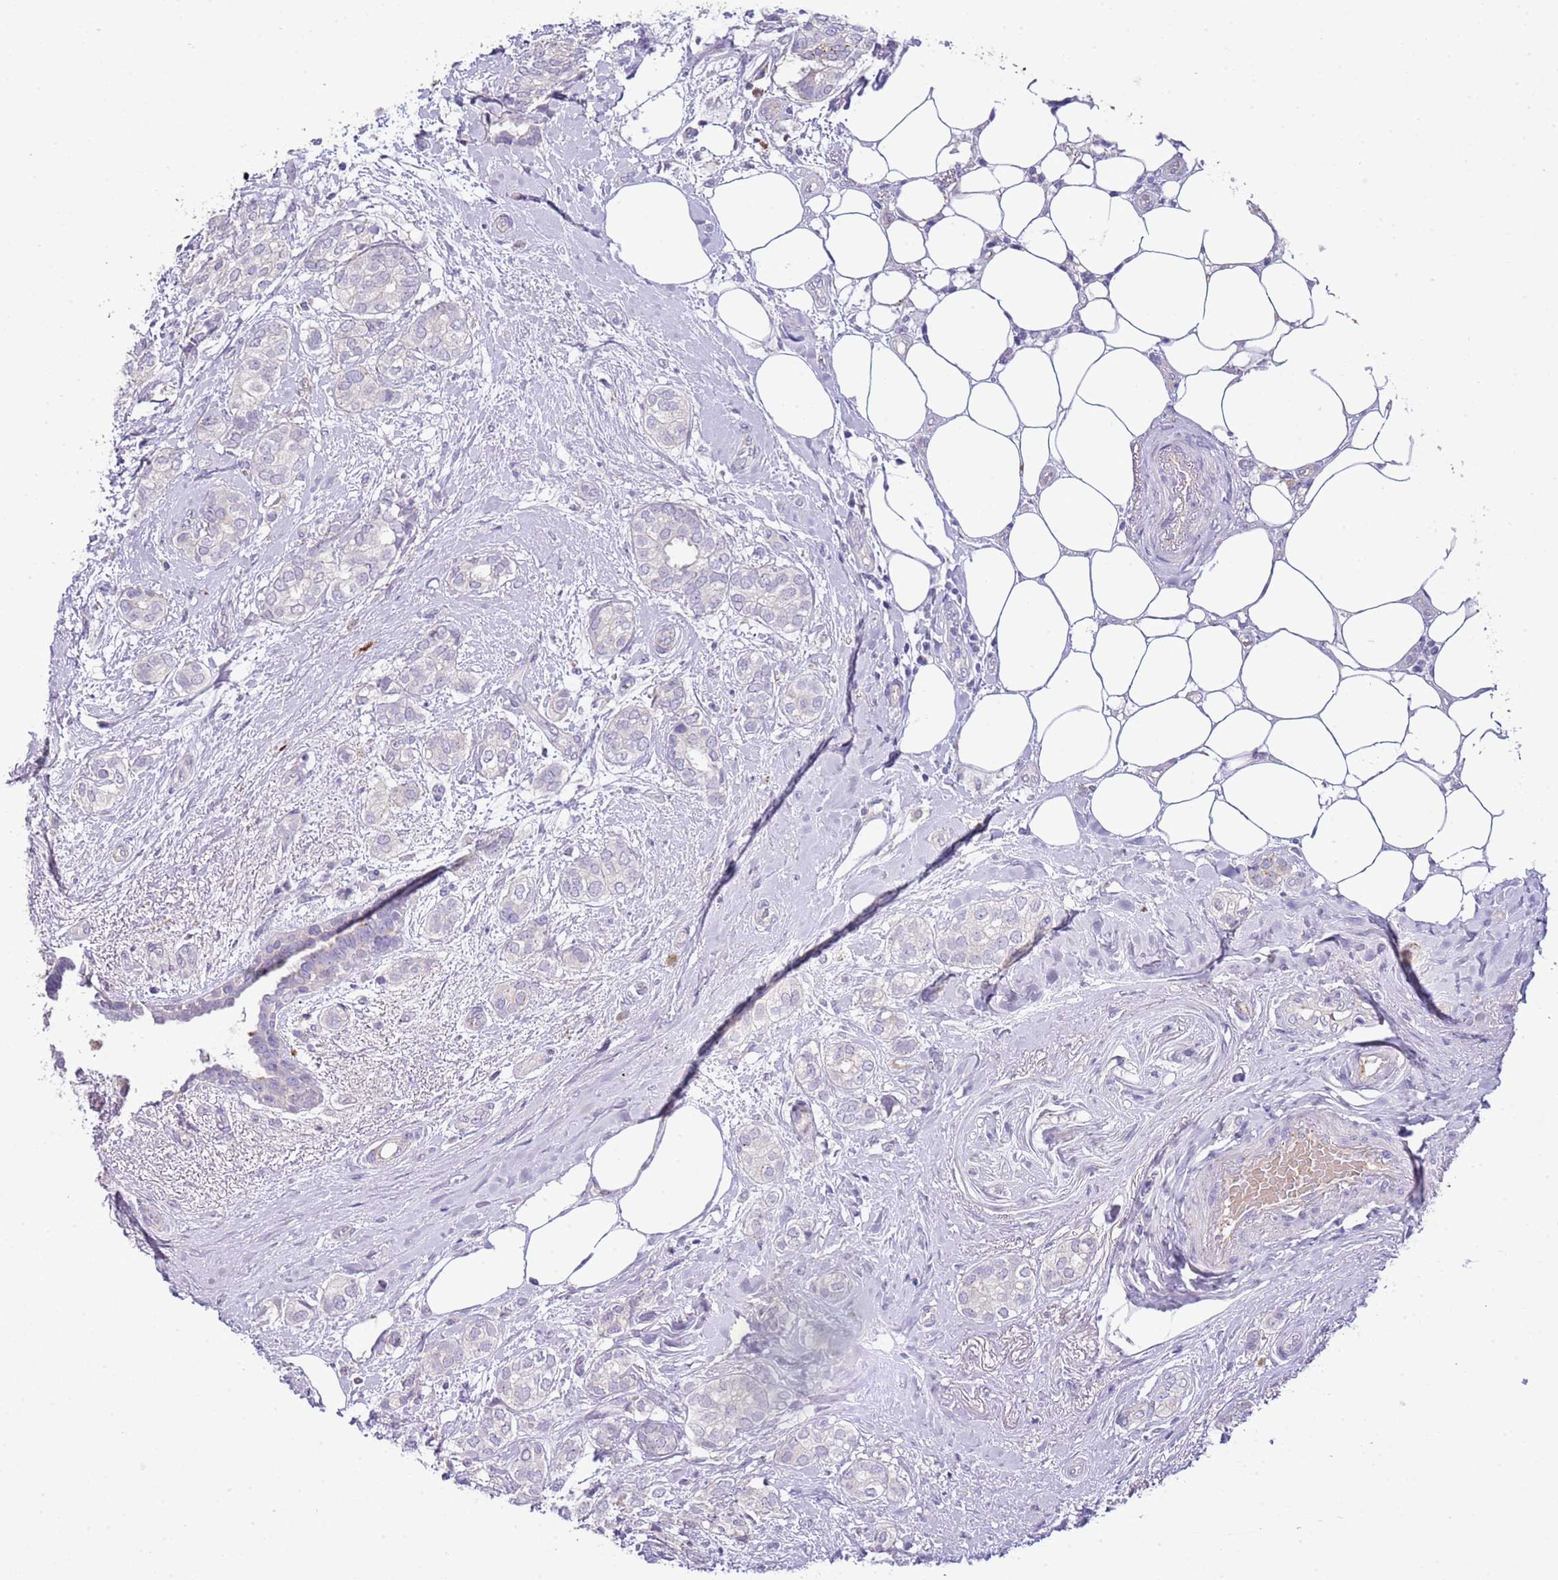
{"staining": {"intensity": "negative", "quantity": "none", "location": "none"}, "tissue": "breast cancer", "cell_type": "Tumor cells", "image_type": "cancer", "snomed": [{"axis": "morphology", "description": "Duct carcinoma"}, {"axis": "topography", "description": "Breast"}], "caption": "The immunohistochemistry (IHC) photomicrograph has no significant expression in tumor cells of breast intraductal carcinoma tissue. (Brightfield microscopy of DAB (3,3'-diaminobenzidine) immunohistochemistry at high magnification).", "gene": "ABHD17A", "patient": {"sex": "female", "age": 73}}